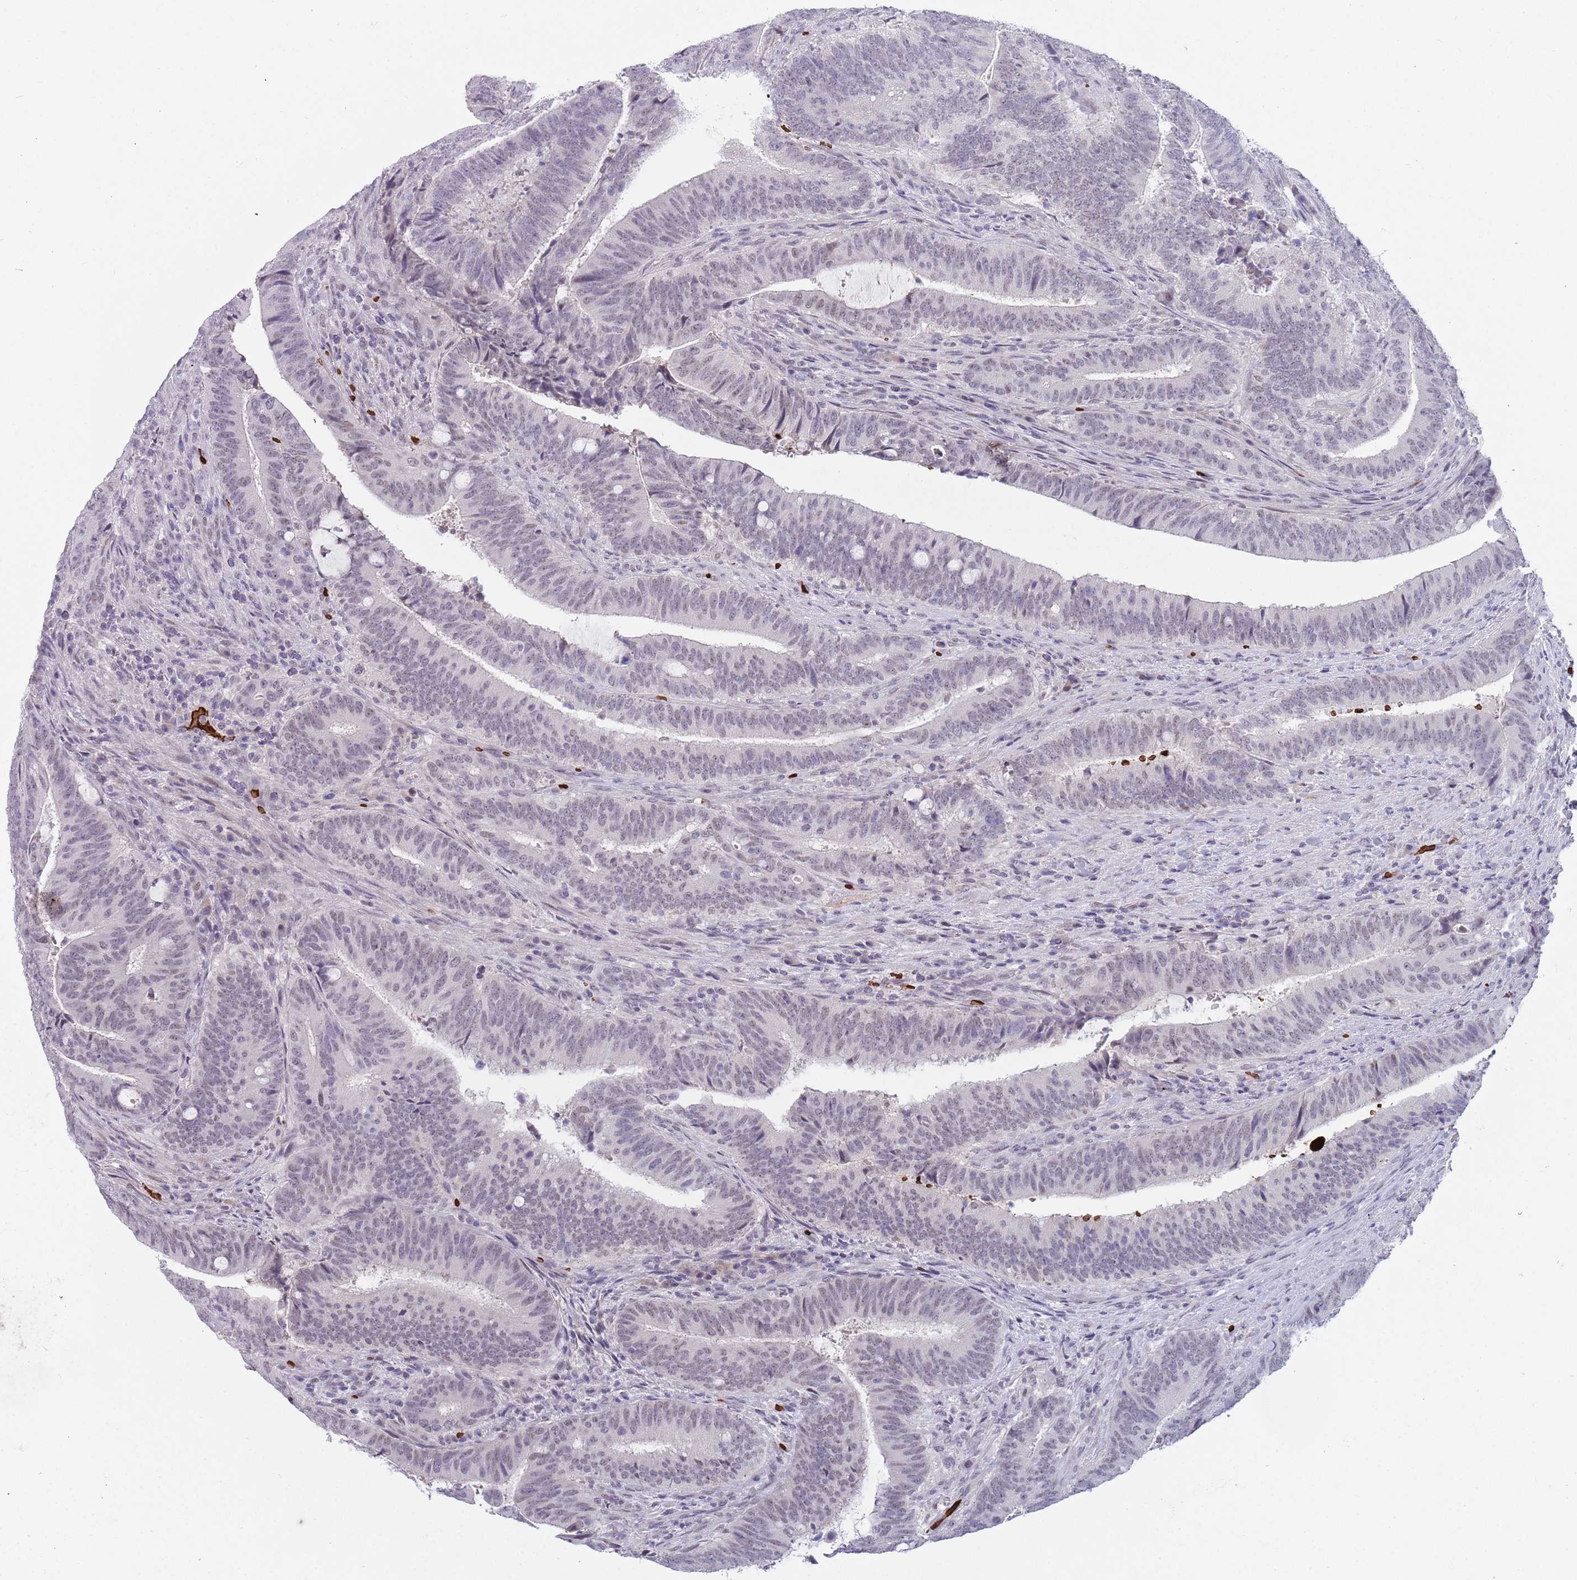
{"staining": {"intensity": "weak", "quantity": "25%-75%", "location": "nuclear"}, "tissue": "colorectal cancer", "cell_type": "Tumor cells", "image_type": "cancer", "snomed": [{"axis": "morphology", "description": "Adenocarcinoma, NOS"}, {"axis": "topography", "description": "Colon"}], "caption": "This is a histology image of IHC staining of colorectal adenocarcinoma, which shows weak expression in the nuclear of tumor cells.", "gene": "LYPD6B", "patient": {"sex": "female", "age": 43}}